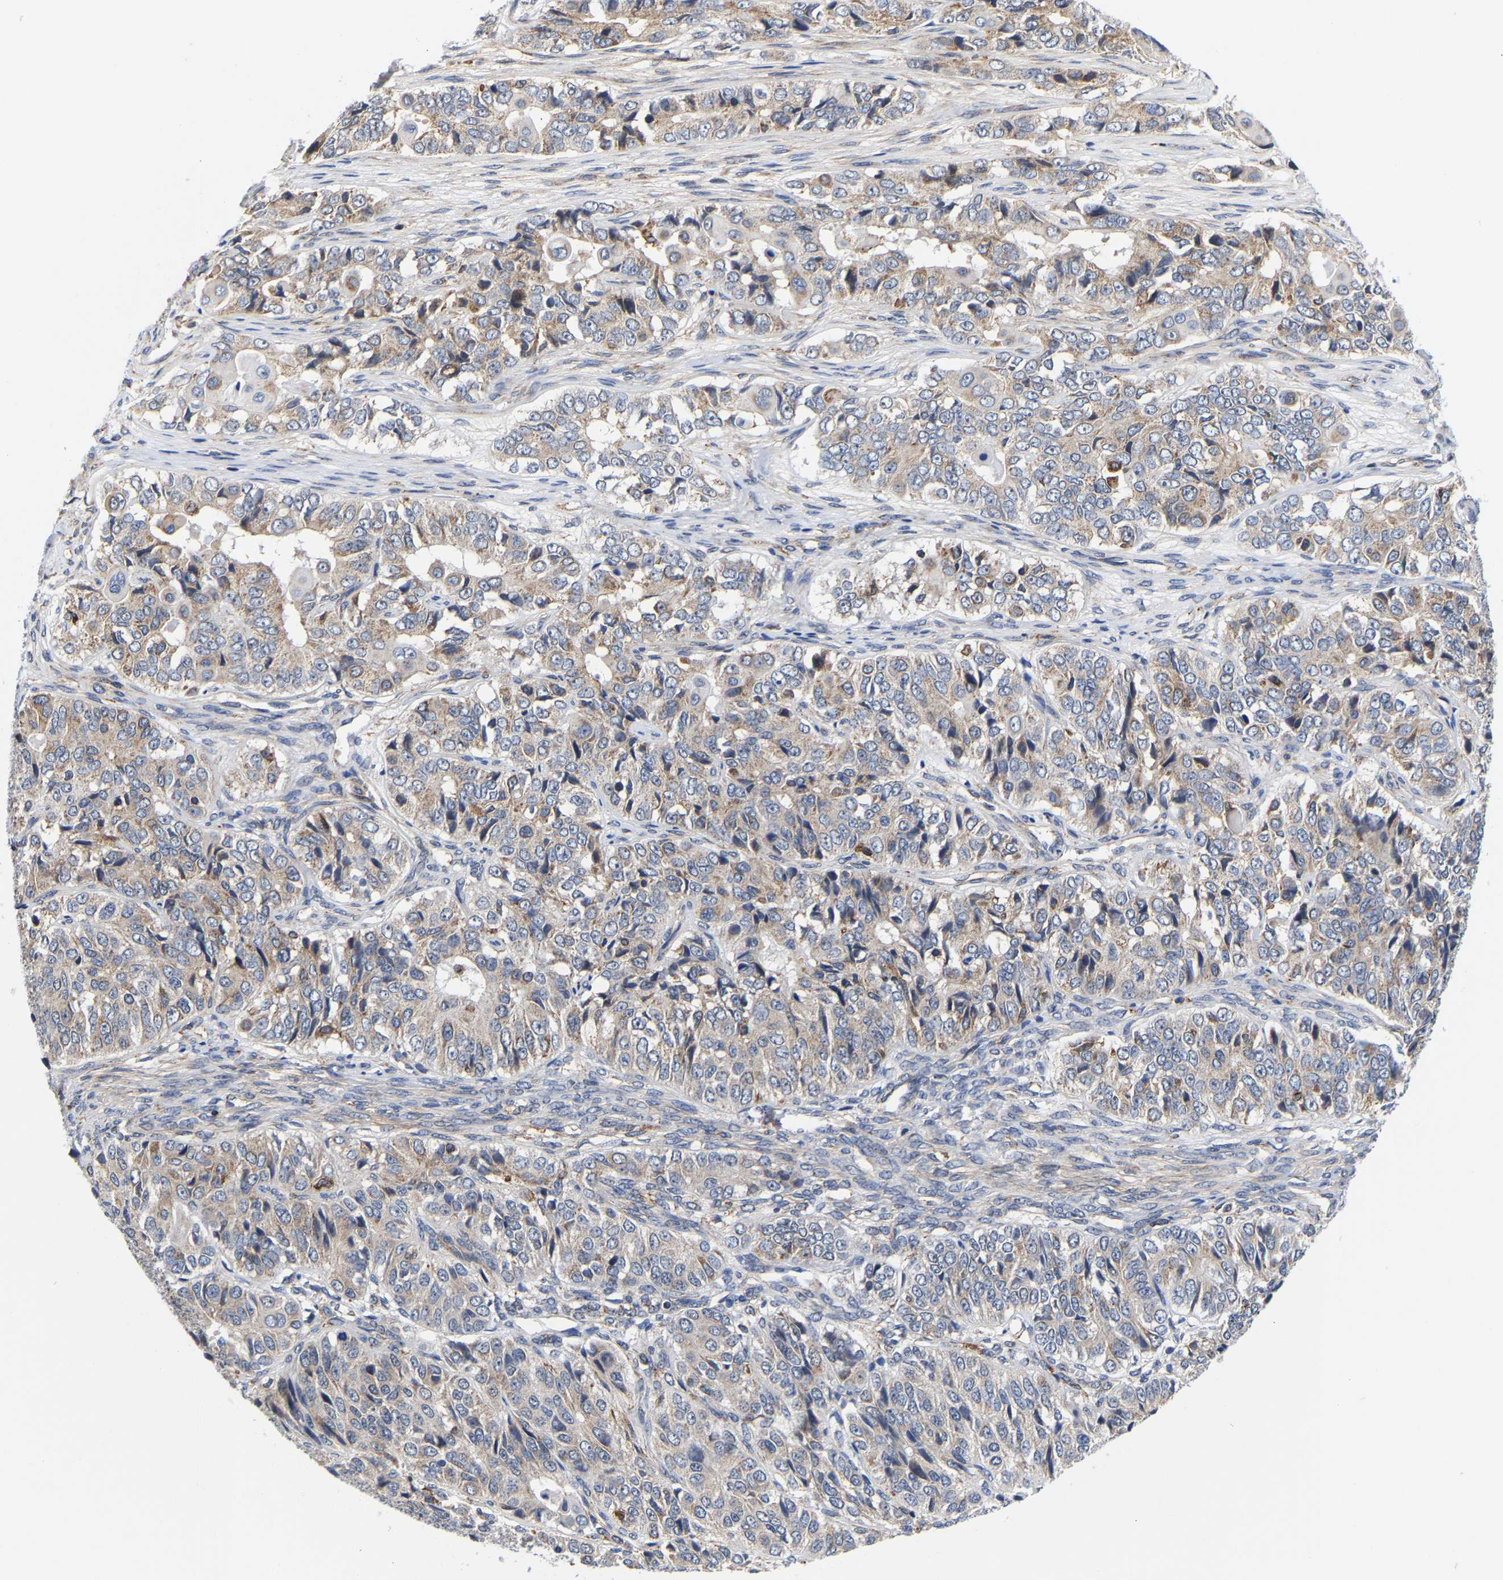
{"staining": {"intensity": "weak", "quantity": "25%-75%", "location": "cytoplasmic/membranous"}, "tissue": "ovarian cancer", "cell_type": "Tumor cells", "image_type": "cancer", "snomed": [{"axis": "morphology", "description": "Carcinoma, endometroid"}, {"axis": "topography", "description": "Ovary"}], "caption": "DAB (3,3'-diaminobenzidine) immunohistochemical staining of human endometroid carcinoma (ovarian) shows weak cytoplasmic/membranous protein expression in about 25%-75% of tumor cells.", "gene": "PFKFB3", "patient": {"sex": "female", "age": 51}}